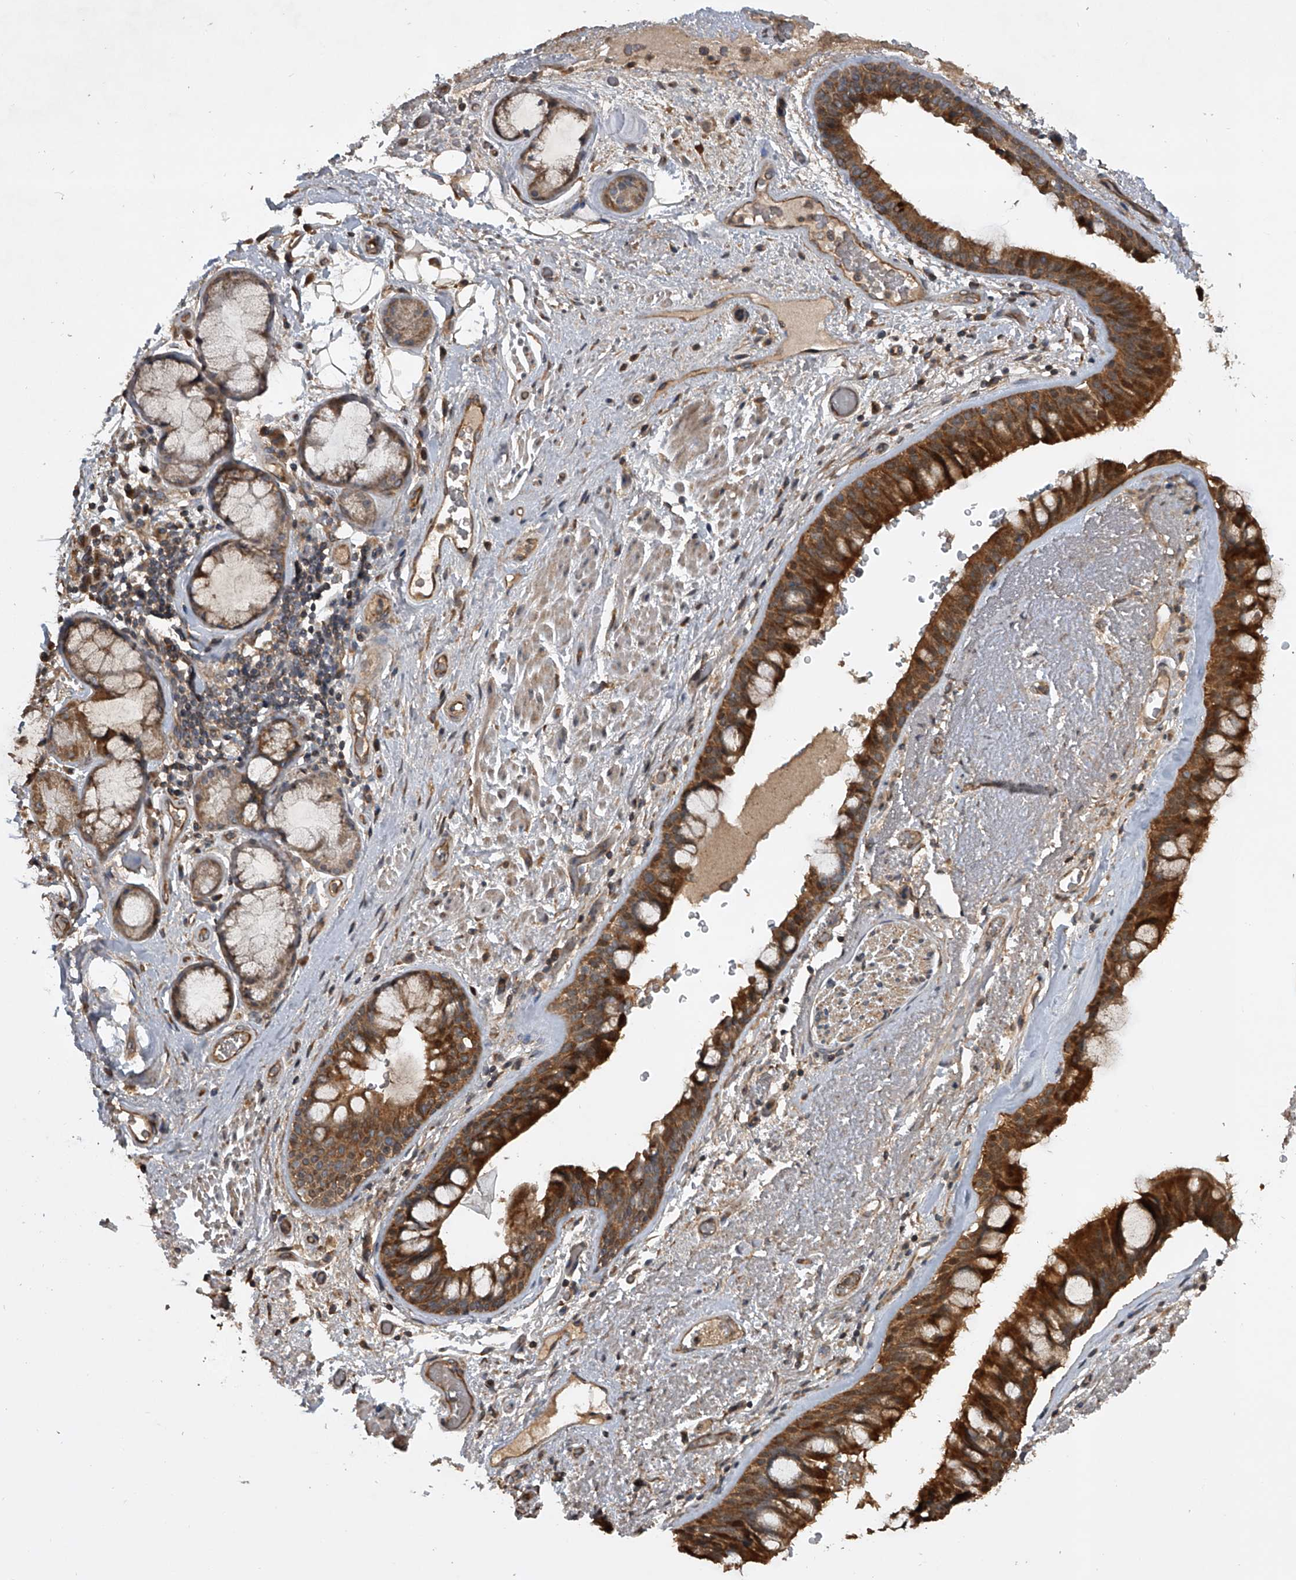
{"staining": {"intensity": "strong", "quantity": ">75%", "location": "cytoplasmic/membranous"}, "tissue": "bronchus", "cell_type": "Respiratory epithelial cells", "image_type": "normal", "snomed": [{"axis": "morphology", "description": "Normal tissue, NOS"}, {"axis": "morphology", "description": "Squamous cell carcinoma, NOS"}, {"axis": "topography", "description": "Lymph node"}, {"axis": "topography", "description": "Bronchus"}, {"axis": "topography", "description": "Lung"}], "caption": "This histopathology image shows unremarkable bronchus stained with immunohistochemistry (IHC) to label a protein in brown. The cytoplasmic/membranous of respiratory epithelial cells show strong positivity for the protein. Nuclei are counter-stained blue.", "gene": "NFS1", "patient": {"sex": "male", "age": 66}}